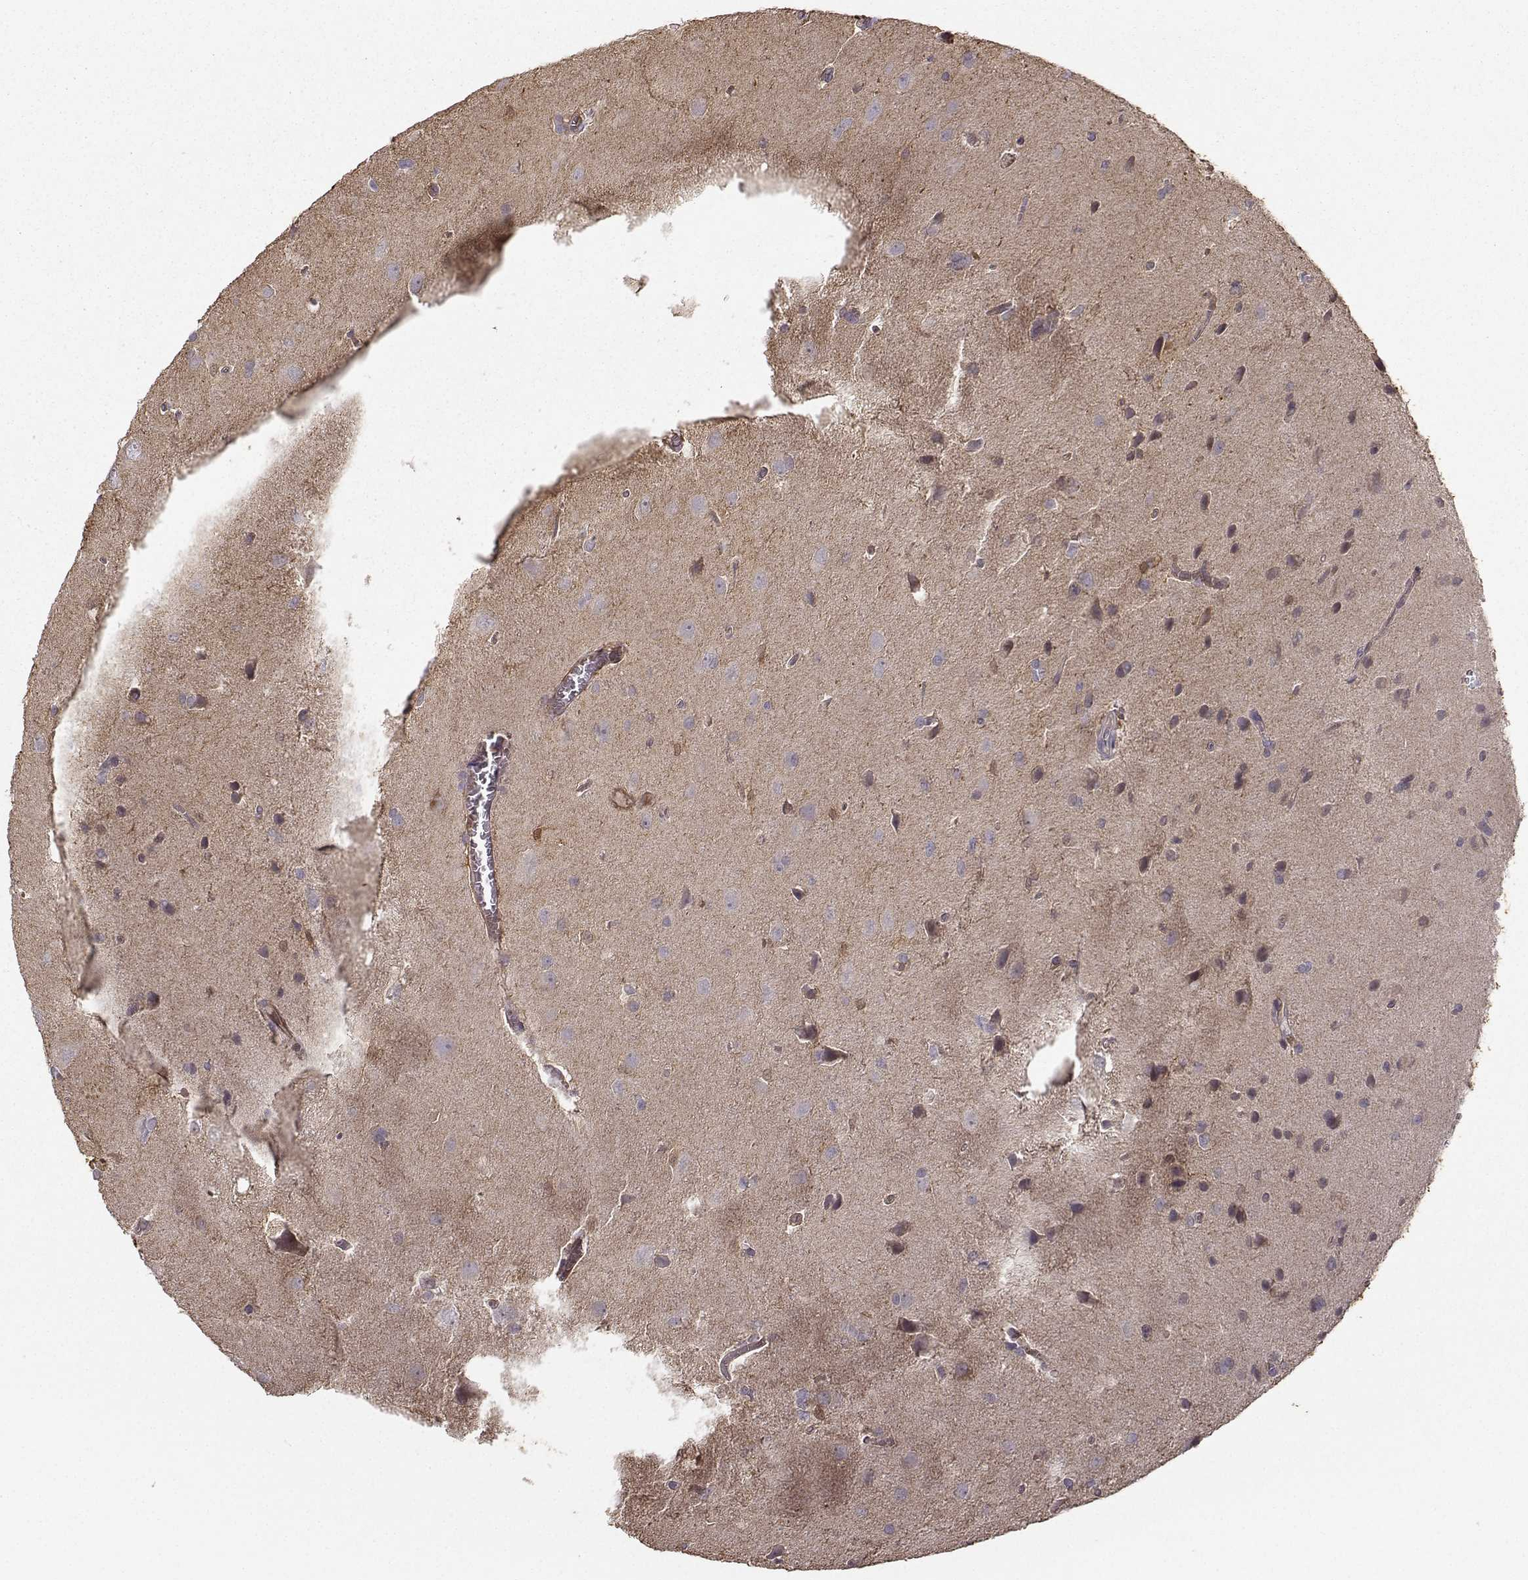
{"staining": {"intensity": "negative", "quantity": "none", "location": "none"}, "tissue": "glioma", "cell_type": "Tumor cells", "image_type": "cancer", "snomed": [{"axis": "morphology", "description": "Glioma, malignant, Low grade"}, {"axis": "topography", "description": "Brain"}], "caption": "A histopathology image of glioma stained for a protein demonstrates no brown staining in tumor cells.", "gene": "NQO1", "patient": {"sex": "male", "age": 58}}